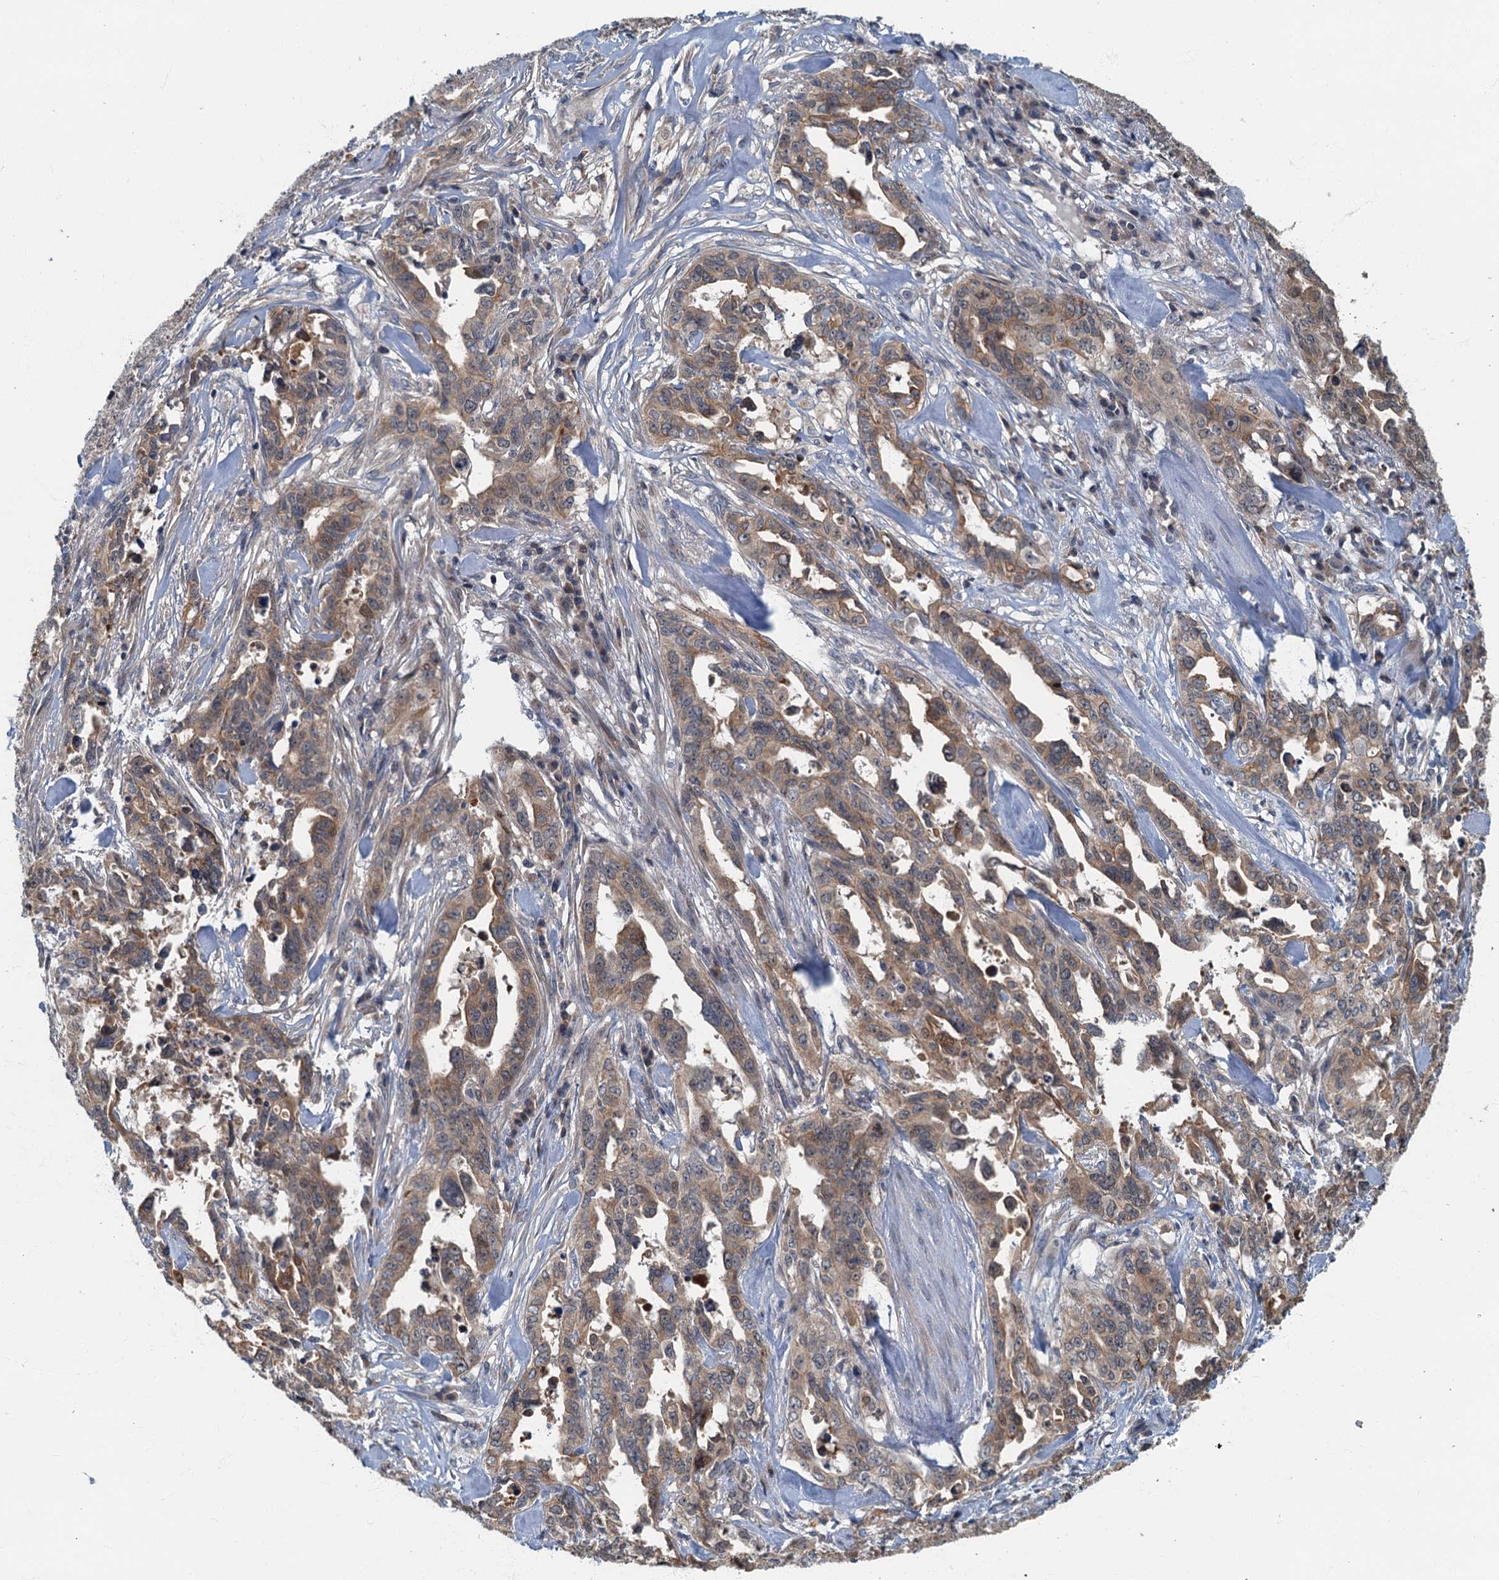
{"staining": {"intensity": "weak", "quantity": ">75%", "location": "cytoplasmic/membranous"}, "tissue": "endometrial cancer", "cell_type": "Tumor cells", "image_type": "cancer", "snomed": [{"axis": "morphology", "description": "Adenocarcinoma, NOS"}, {"axis": "topography", "description": "Endometrium"}], "caption": "A low amount of weak cytoplasmic/membranous staining is identified in about >75% of tumor cells in adenocarcinoma (endometrial) tissue. Immunohistochemistry (ihc) stains the protein in brown and the nuclei are stained blue.", "gene": "CKAP2L", "patient": {"sex": "female", "age": 65}}